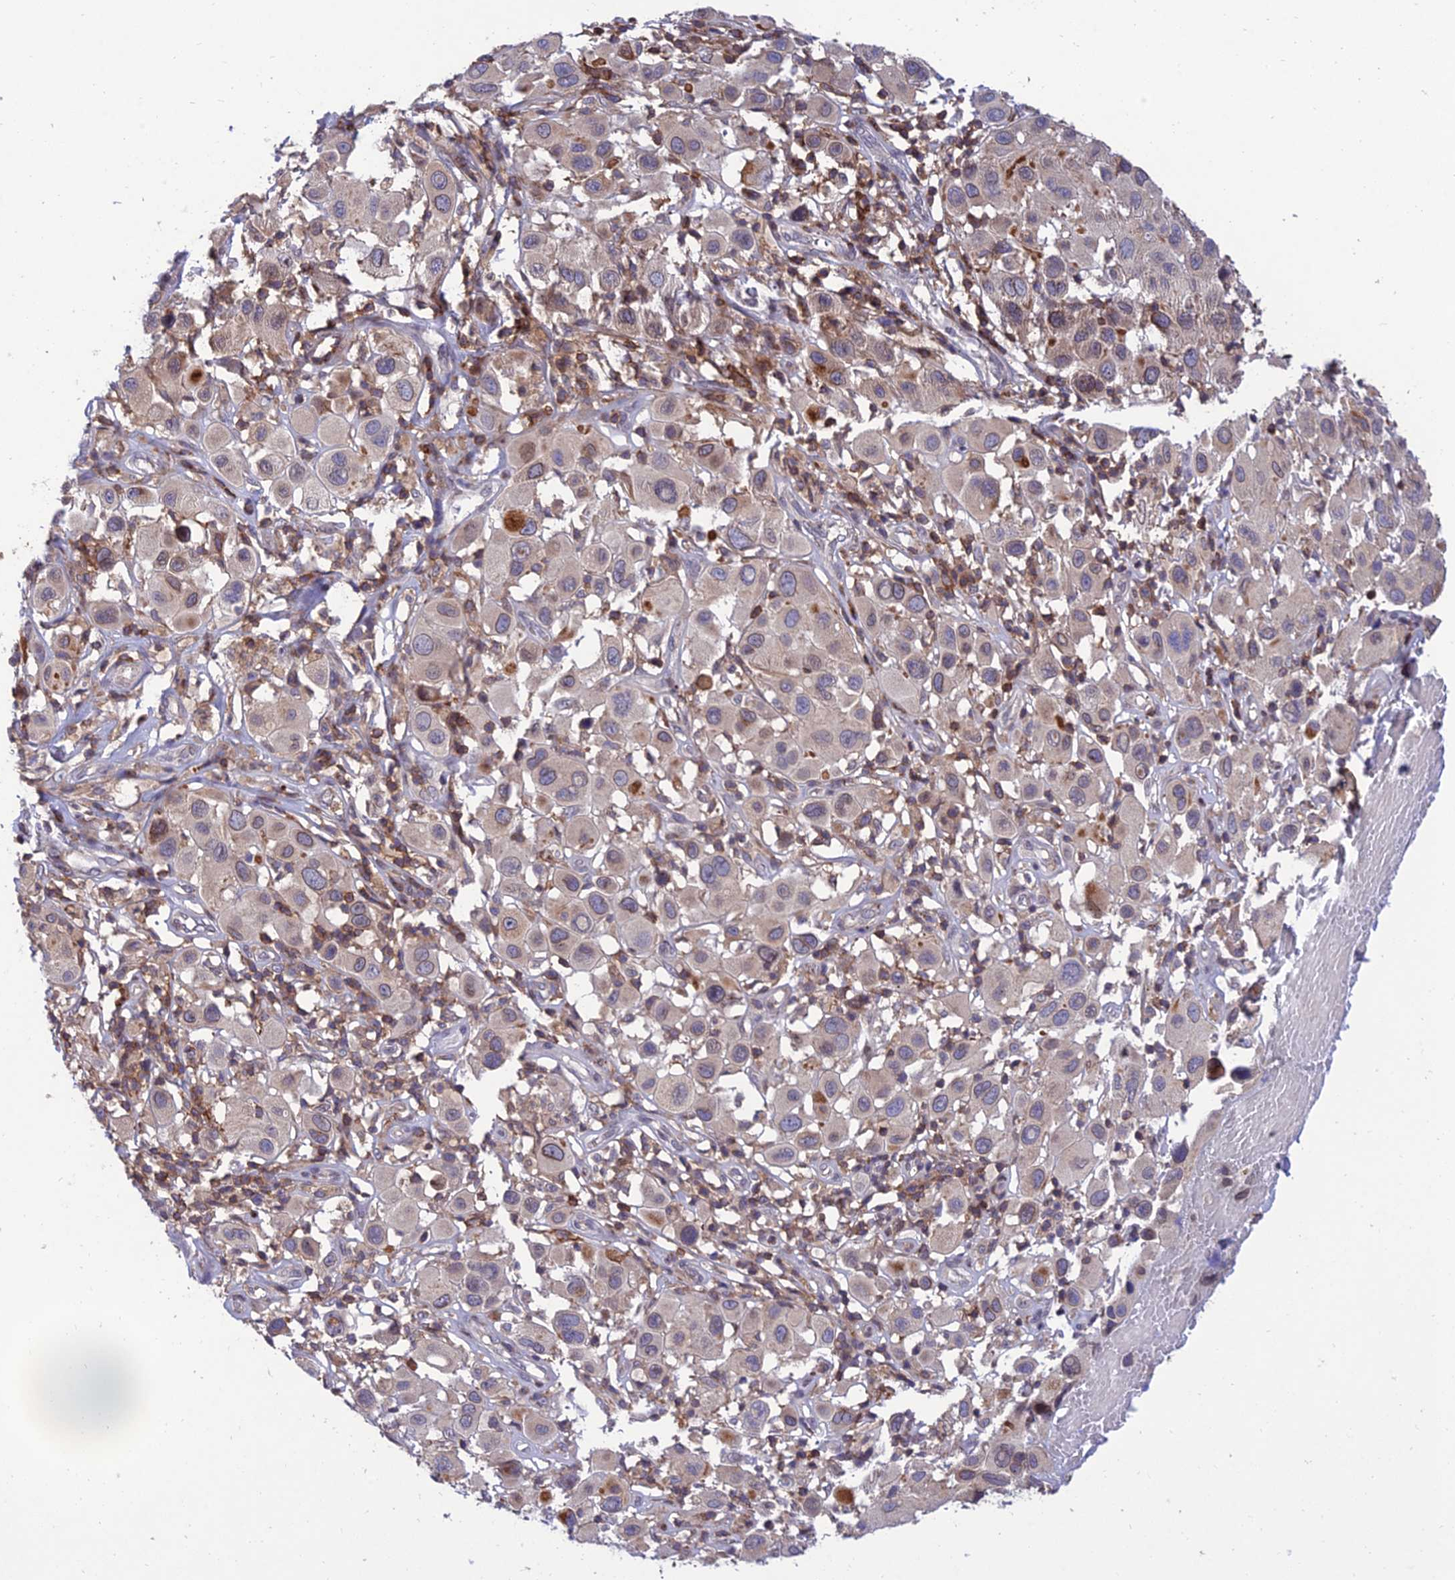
{"staining": {"intensity": "weak", "quantity": "<25%", "location": "cytoplasmic/membranous"}, "tissue": "melanoma", "cell_type": "Tumor cells", "image_type": "cancer", "snomed": [{"axis": "morphology", "description": "Malignant melanoma, Metastatic site"}, {"axis": "topography", "description": "Skin"}], "caption": "Tumor cells show no significant expression in melanoma. The staining is performed using DAB brown chromogen with nuclei counter-stained in using hematoxylin.", "gene": "FAM76A", "patient": {"sex": "male", "age": 41}}